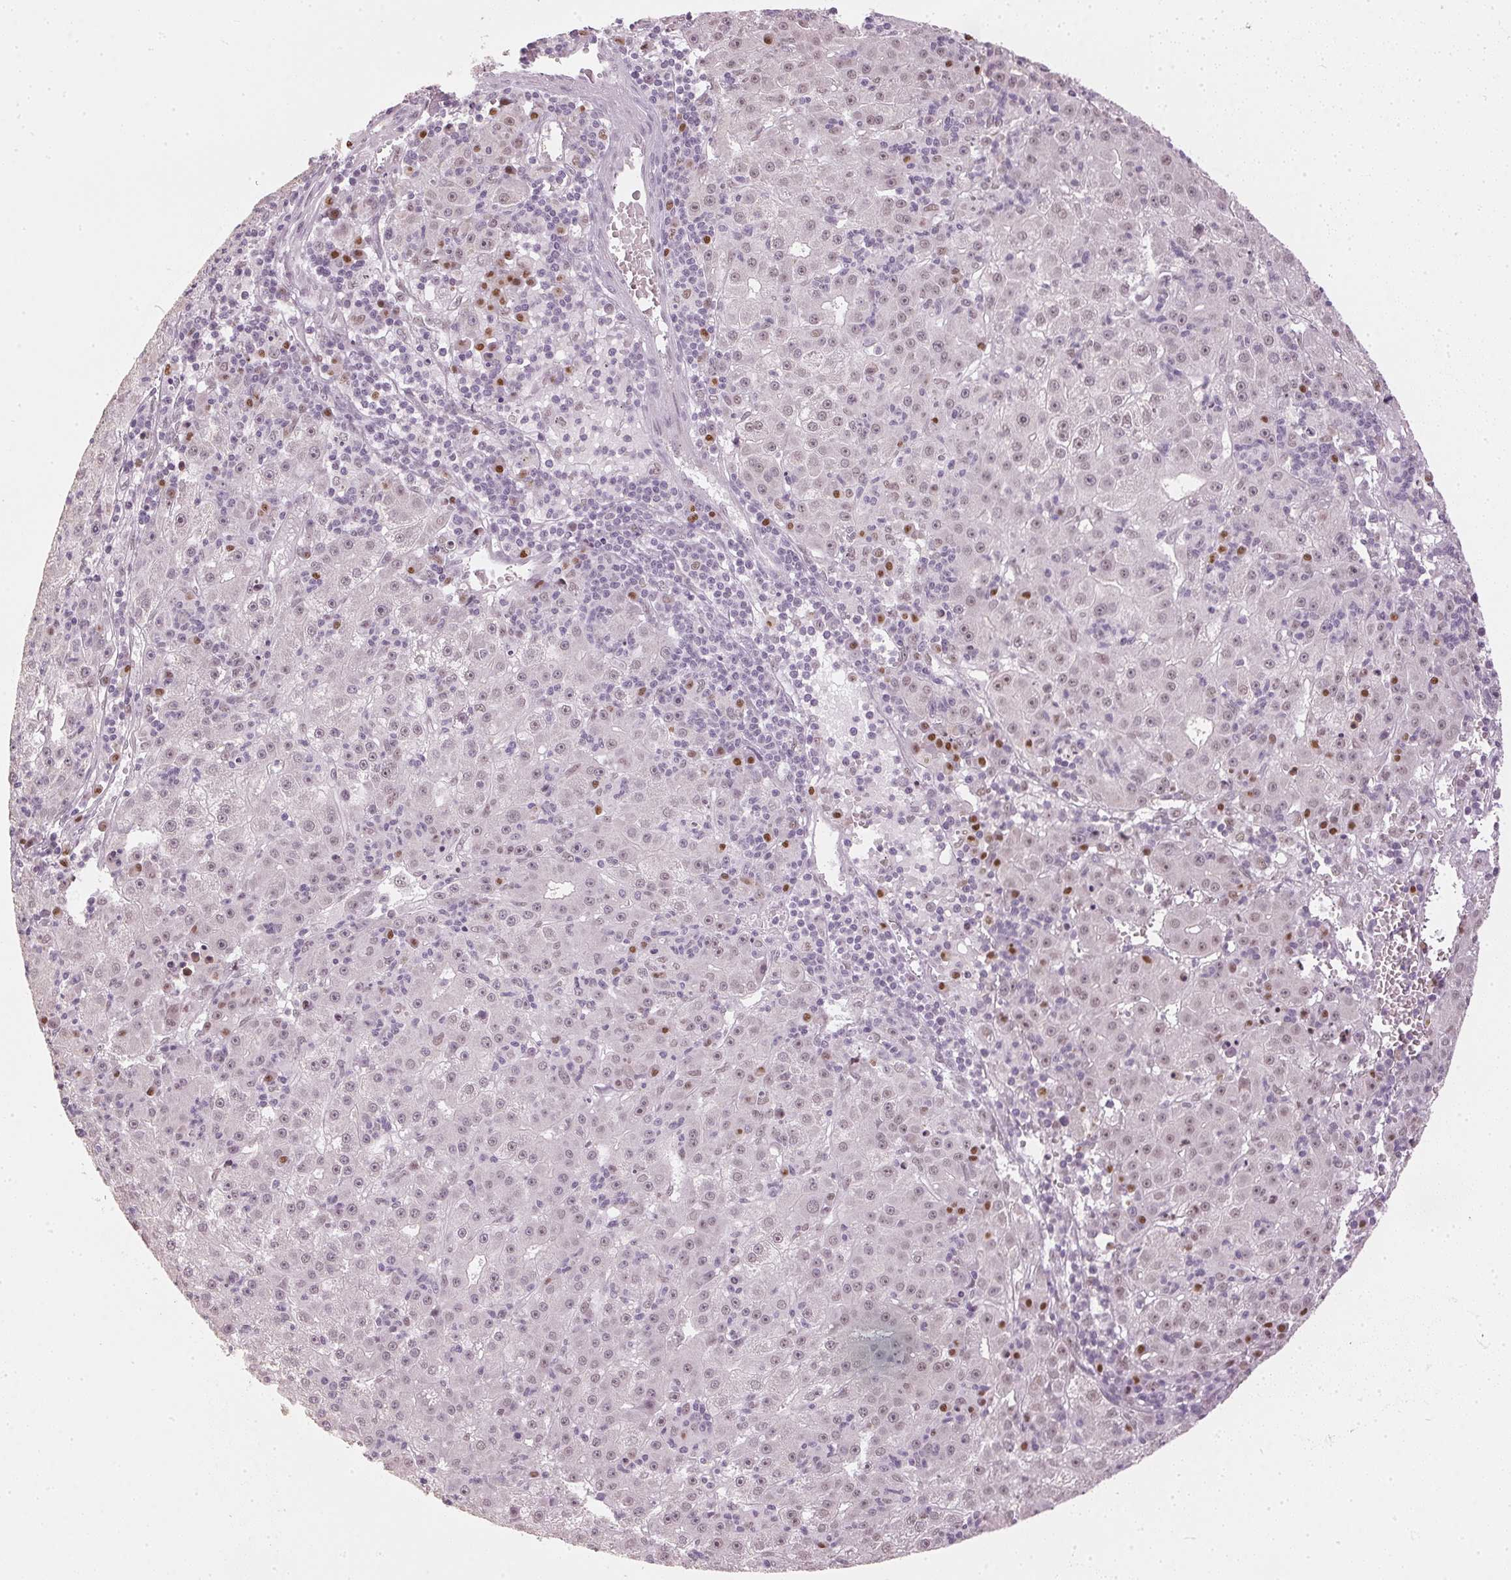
{"staining": {"intensity": "negative", "quantity": "none", "location": "none"}, "tissue": "liver cancer", "cell_type": "Tumor cells", "image_type": "cancer", "snomed": [{"axis": "morphology", "description": "Carcinoma, Hepatocellular, NOS"}, {"axis": "topography", "description": "Liver"}], "caption": "IHC micrograph of neoplastic tissue: human liver hepatocellular carcinoma stained with DAB reveals no significant protein expression in tumor cells. (DAB immunohistochemistry (IHC), high magnification).", "gene": "SLC39A3", "patient": {"sex": "male", "age": 76}}